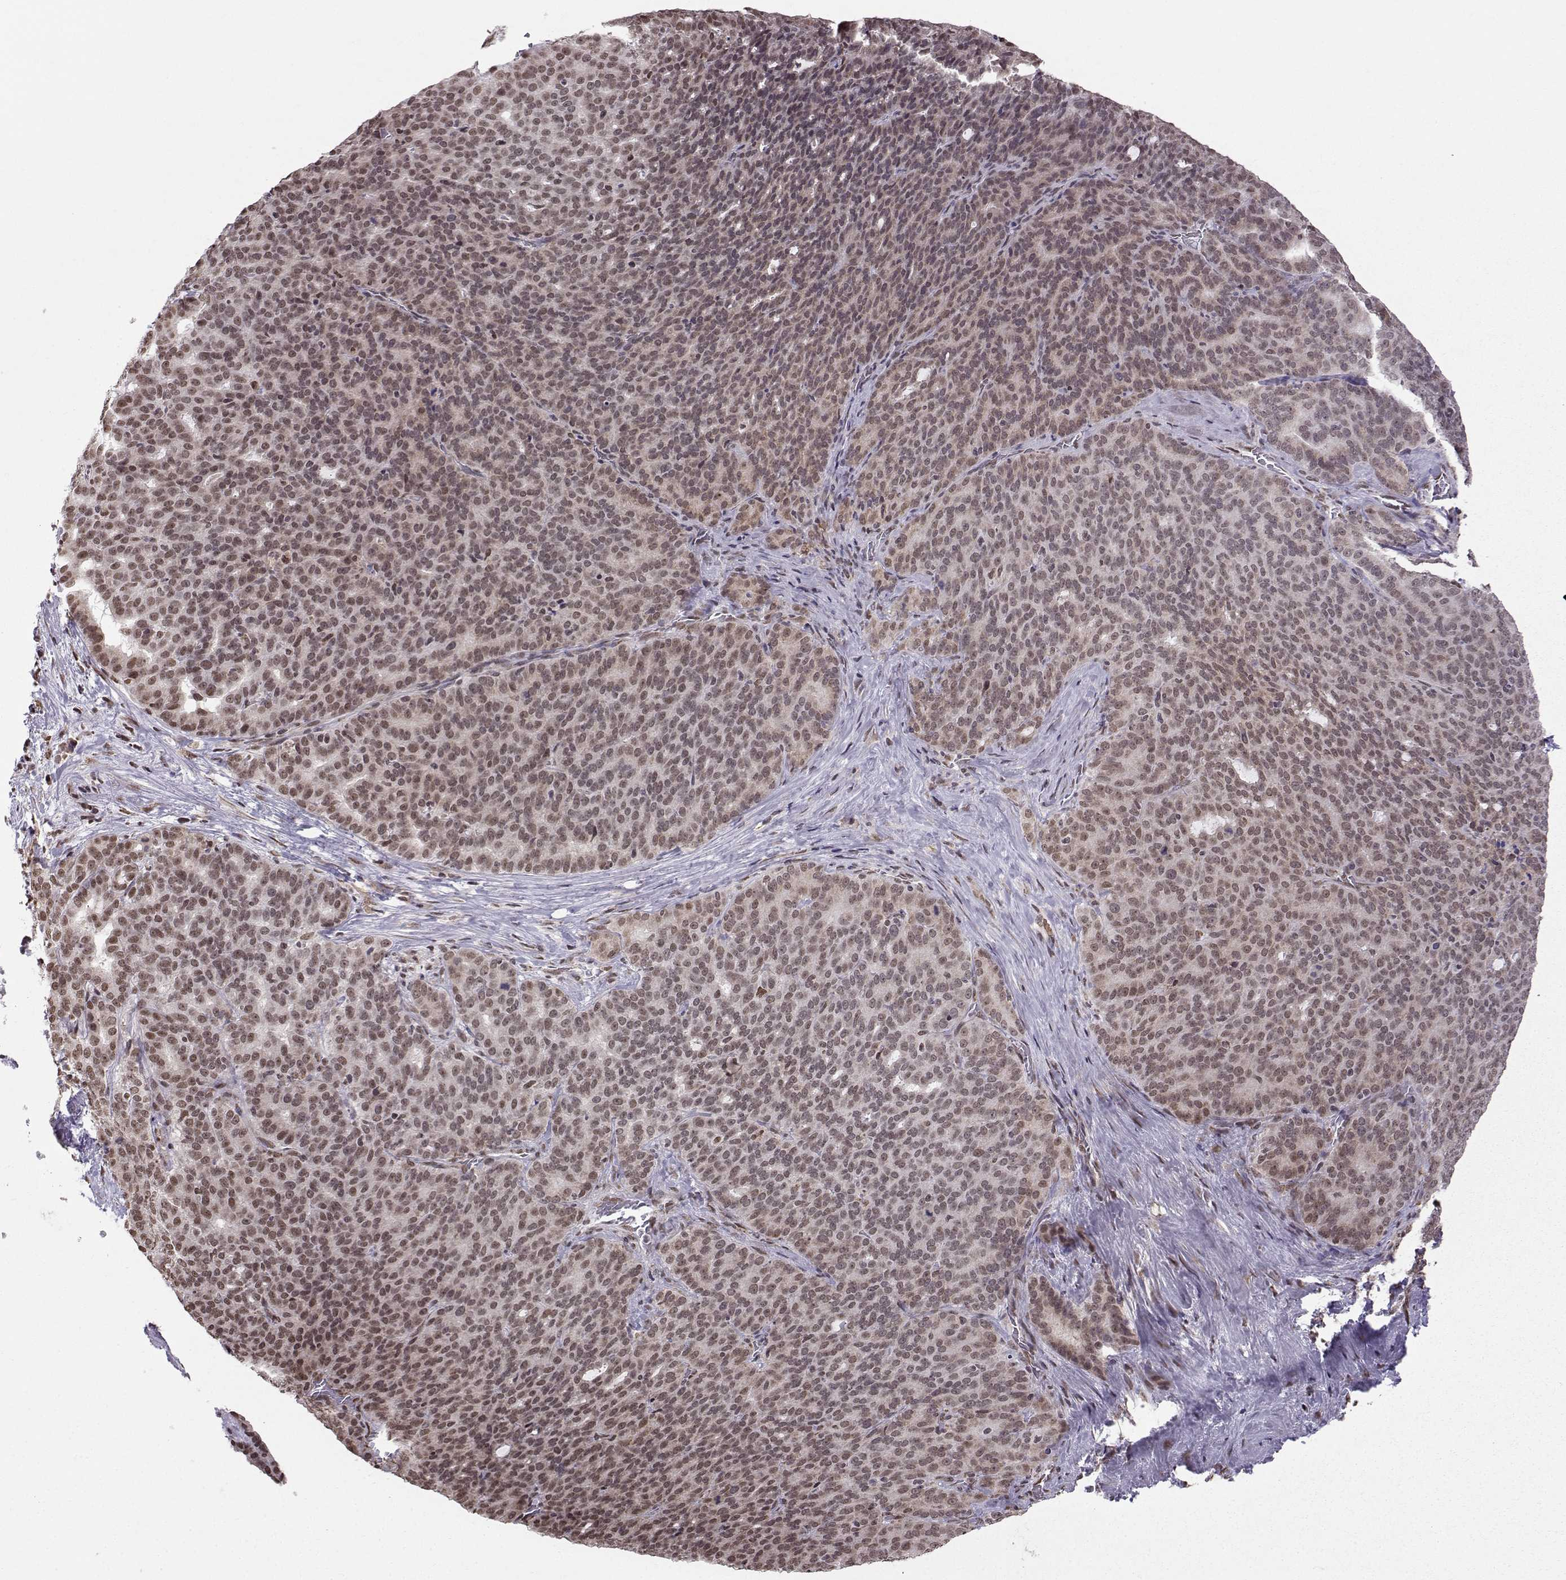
{"staining": {"intensity": "weak", "quantity": "25%-75%", "location": "nuclear"}, "tissue": "liver cancer", "cell_type": "Tumor cells", "image_type": "cancer", "snomed": [{"axis": "morphology", "description": "Cholangiocarcinoma"}, {"axis": "topography", "description": "Liver"}], "caption": "Immunohistochemical staining of human liver cholangiocarcinoma reveals weak nuclear protein expression in about 25%-75% of tumor cells.", "gene": "EZH1", "patient": {"sex": "female", "age": 47}}